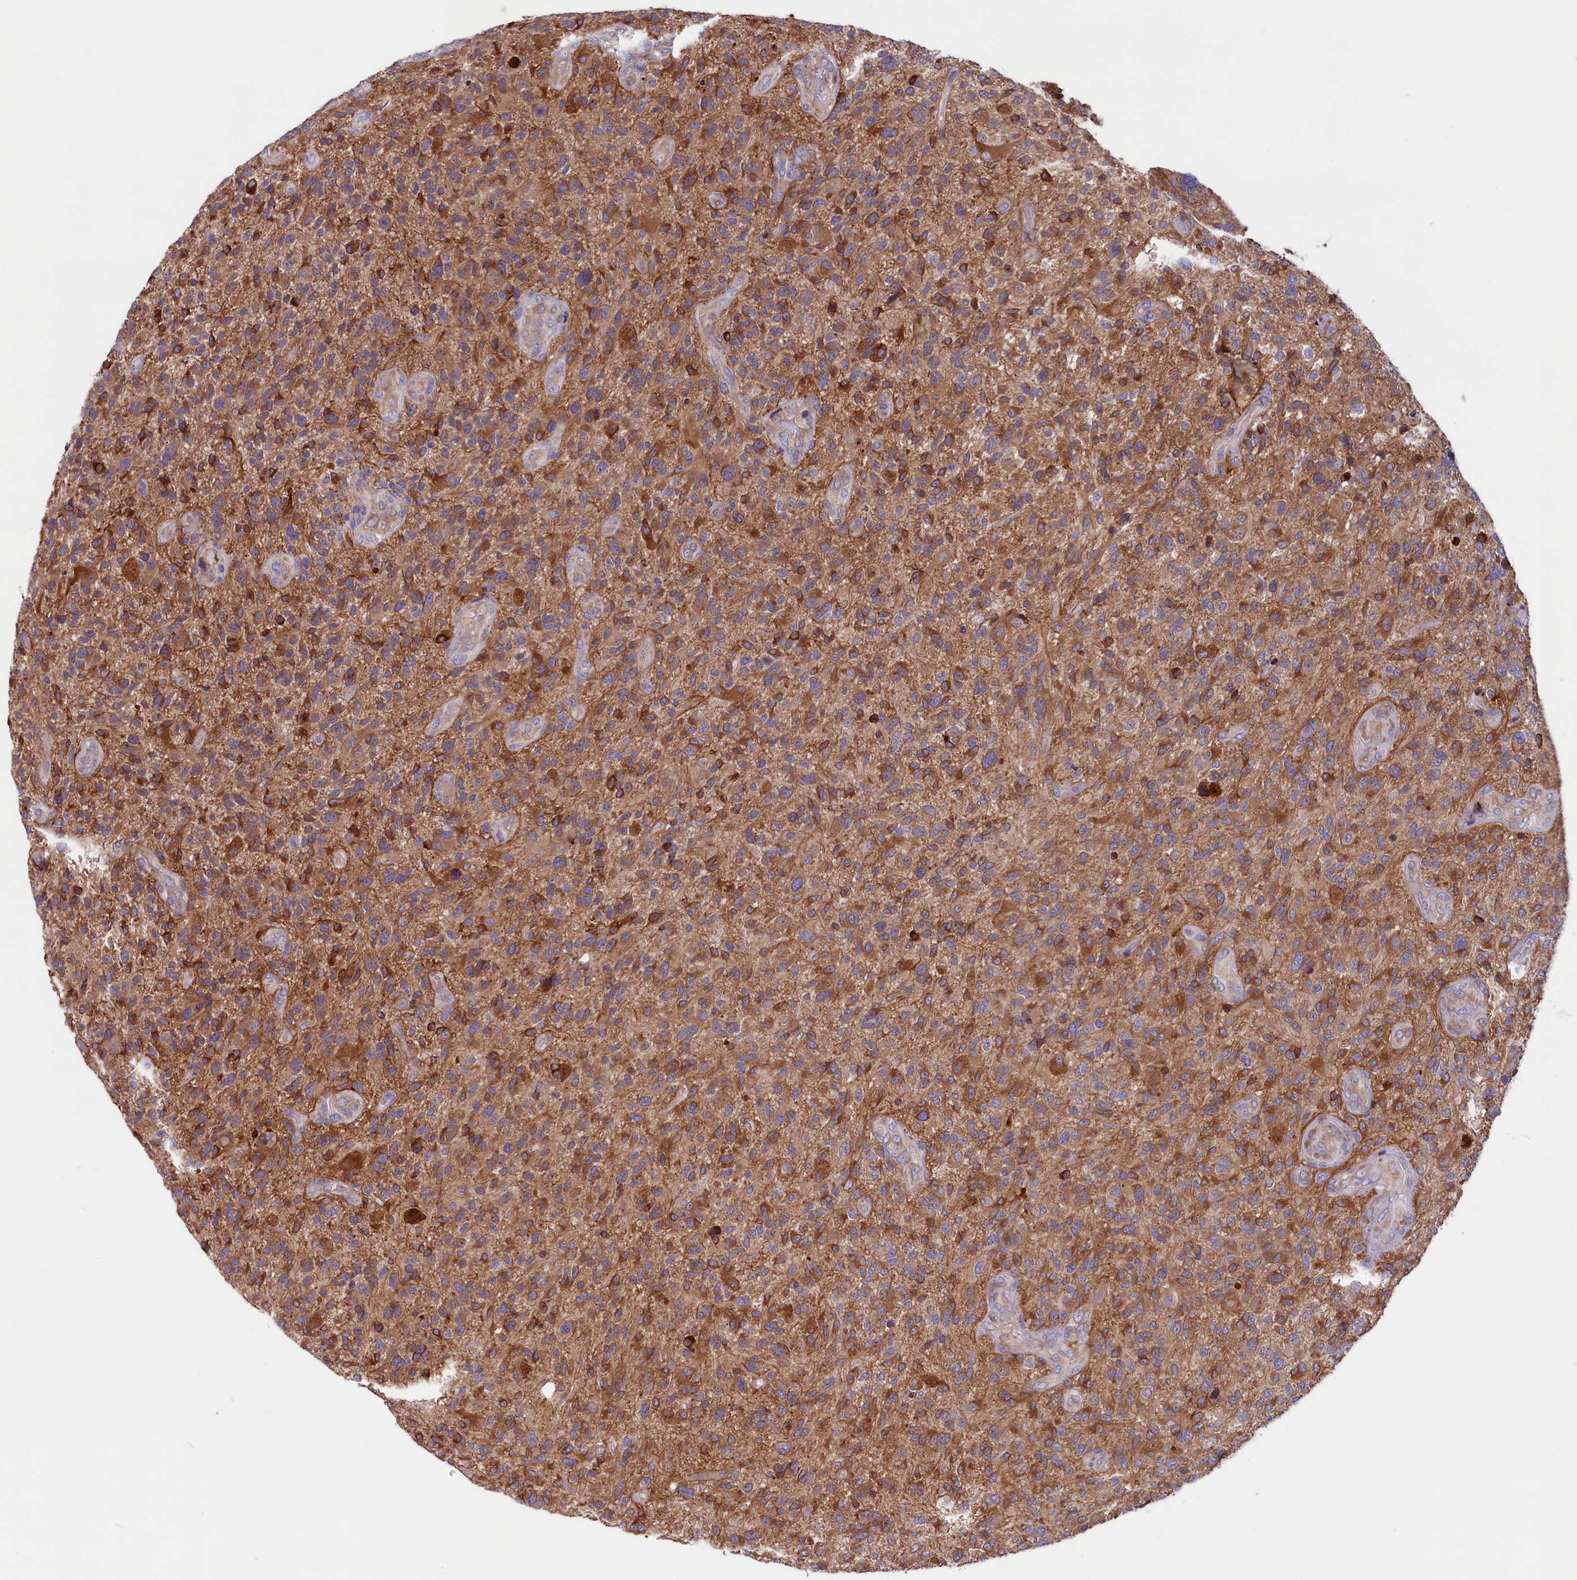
{"staining": {"intensity": "moderate", "quantity": ">75%", "location": "cytoplasmic/membranous"}, "tissue": "glioma", "cell_type": "Tumor cells", "image_type": "cancer", "snomed": [{"axis": "morphology", "description": "Glioma, malignant, High grade"}, {"axis": "topography", "description": "Brain"}], "caption": "Immunohistochemistry (DAB (3,3'-diaminobenzidine)) staining of glioma reveals moderate cytoplasmic/membranous protein staining in approximately >75% of tumor cells.", "gene": "GPR108", "patient": {"sex": "male", "age": 47}}